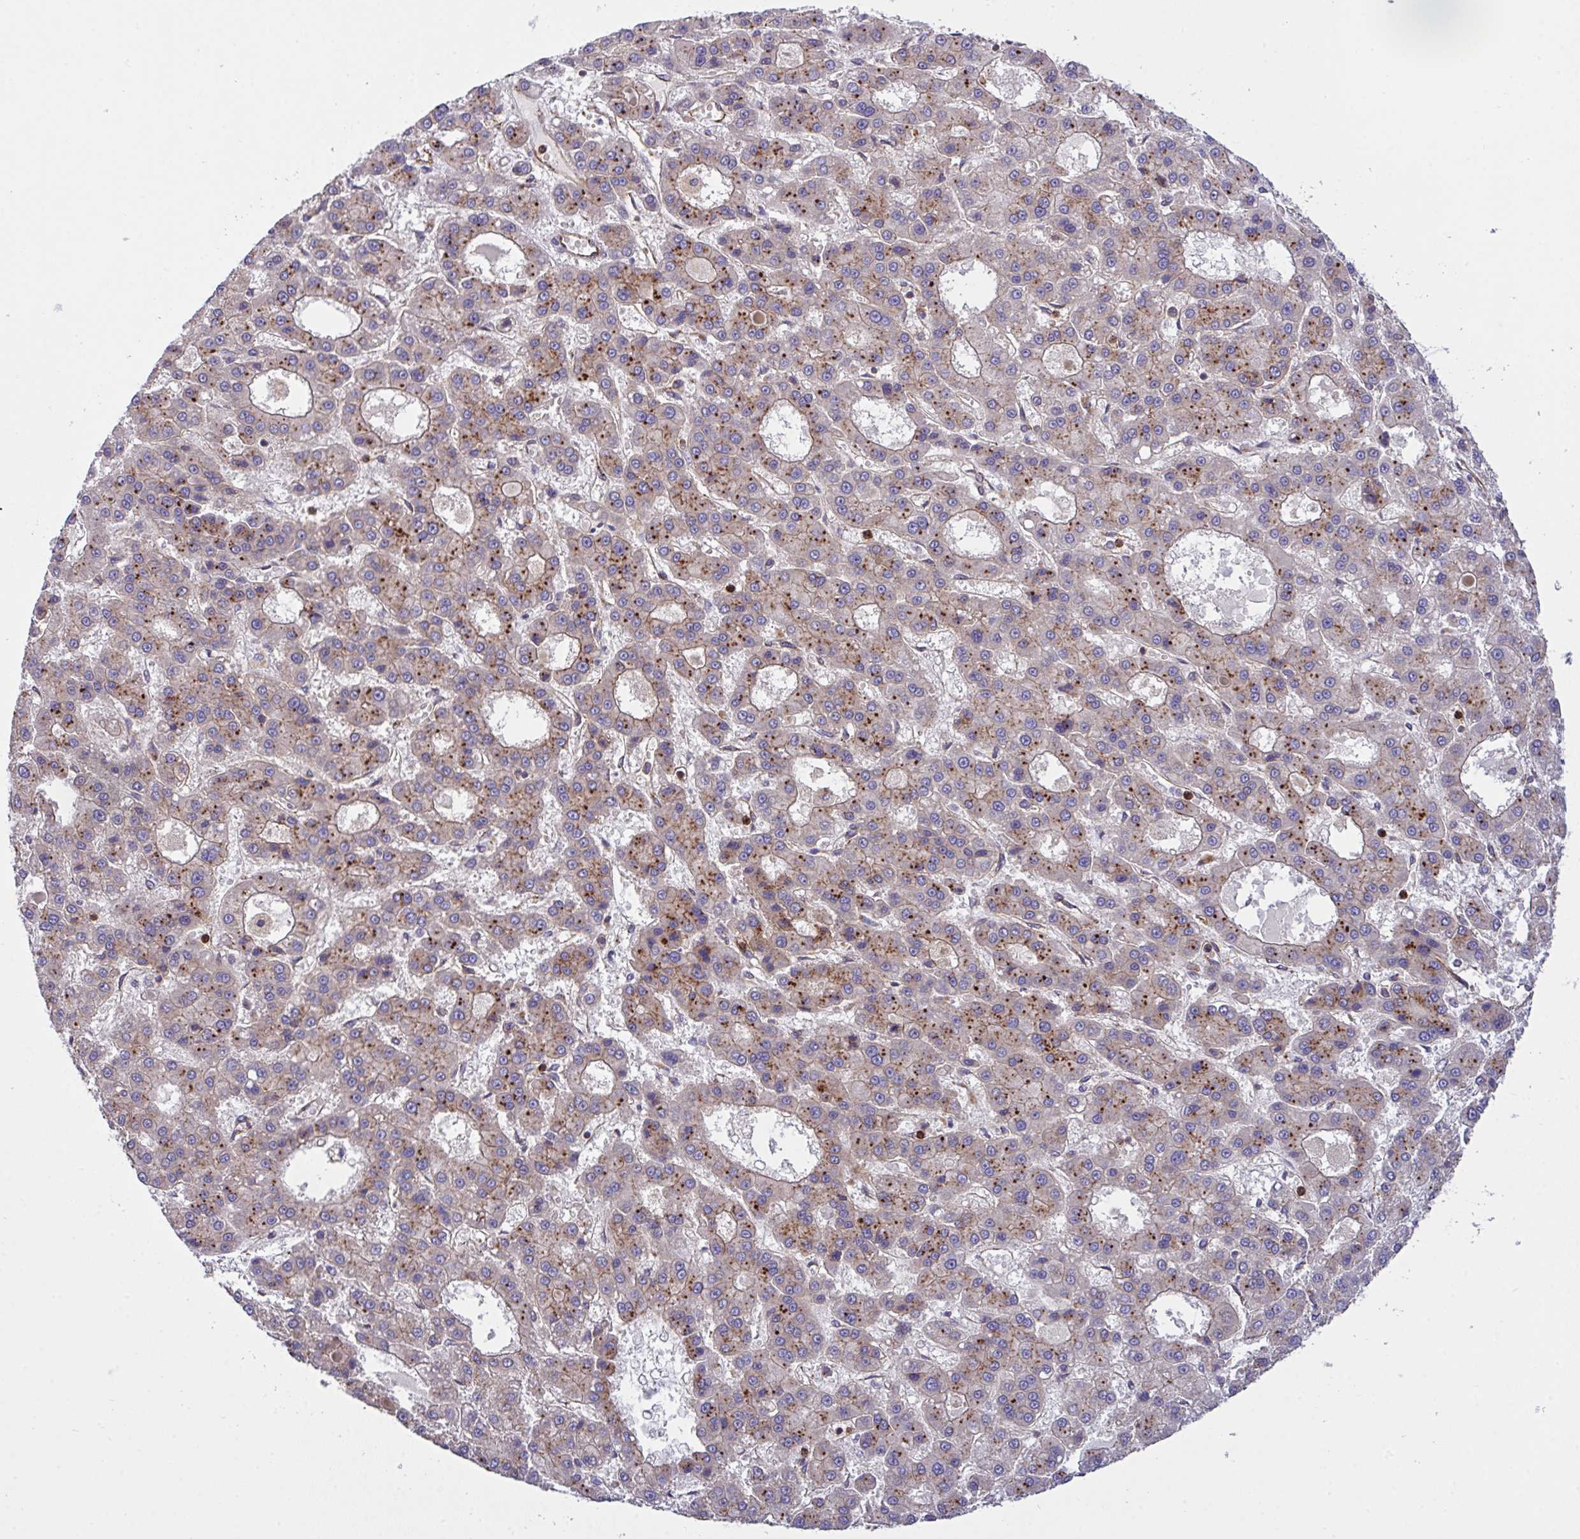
{"staining": {"intensity": "moderate", "quantity": "25%-75%", "location": "cytoplasmic/membranous"}, "tissue": "liver cancer", "cell_type": "Tumor cells", "image_type": "cancer", "snomed": [{"axis": "morphology", "description": "Carcinoma, Hepatocellular, NOS"}, {"axis": "topography", "description": "Liver"}], "caption": "IHC photomicrograph of liver cancer stained for a protein (brown), which shows medium levels of moderate cytoplasmic/membranous expression in approximately 25%-75% of tumor cells.", "gene": "C4orf36", "patient": {"sex": "male", "age": 70}}